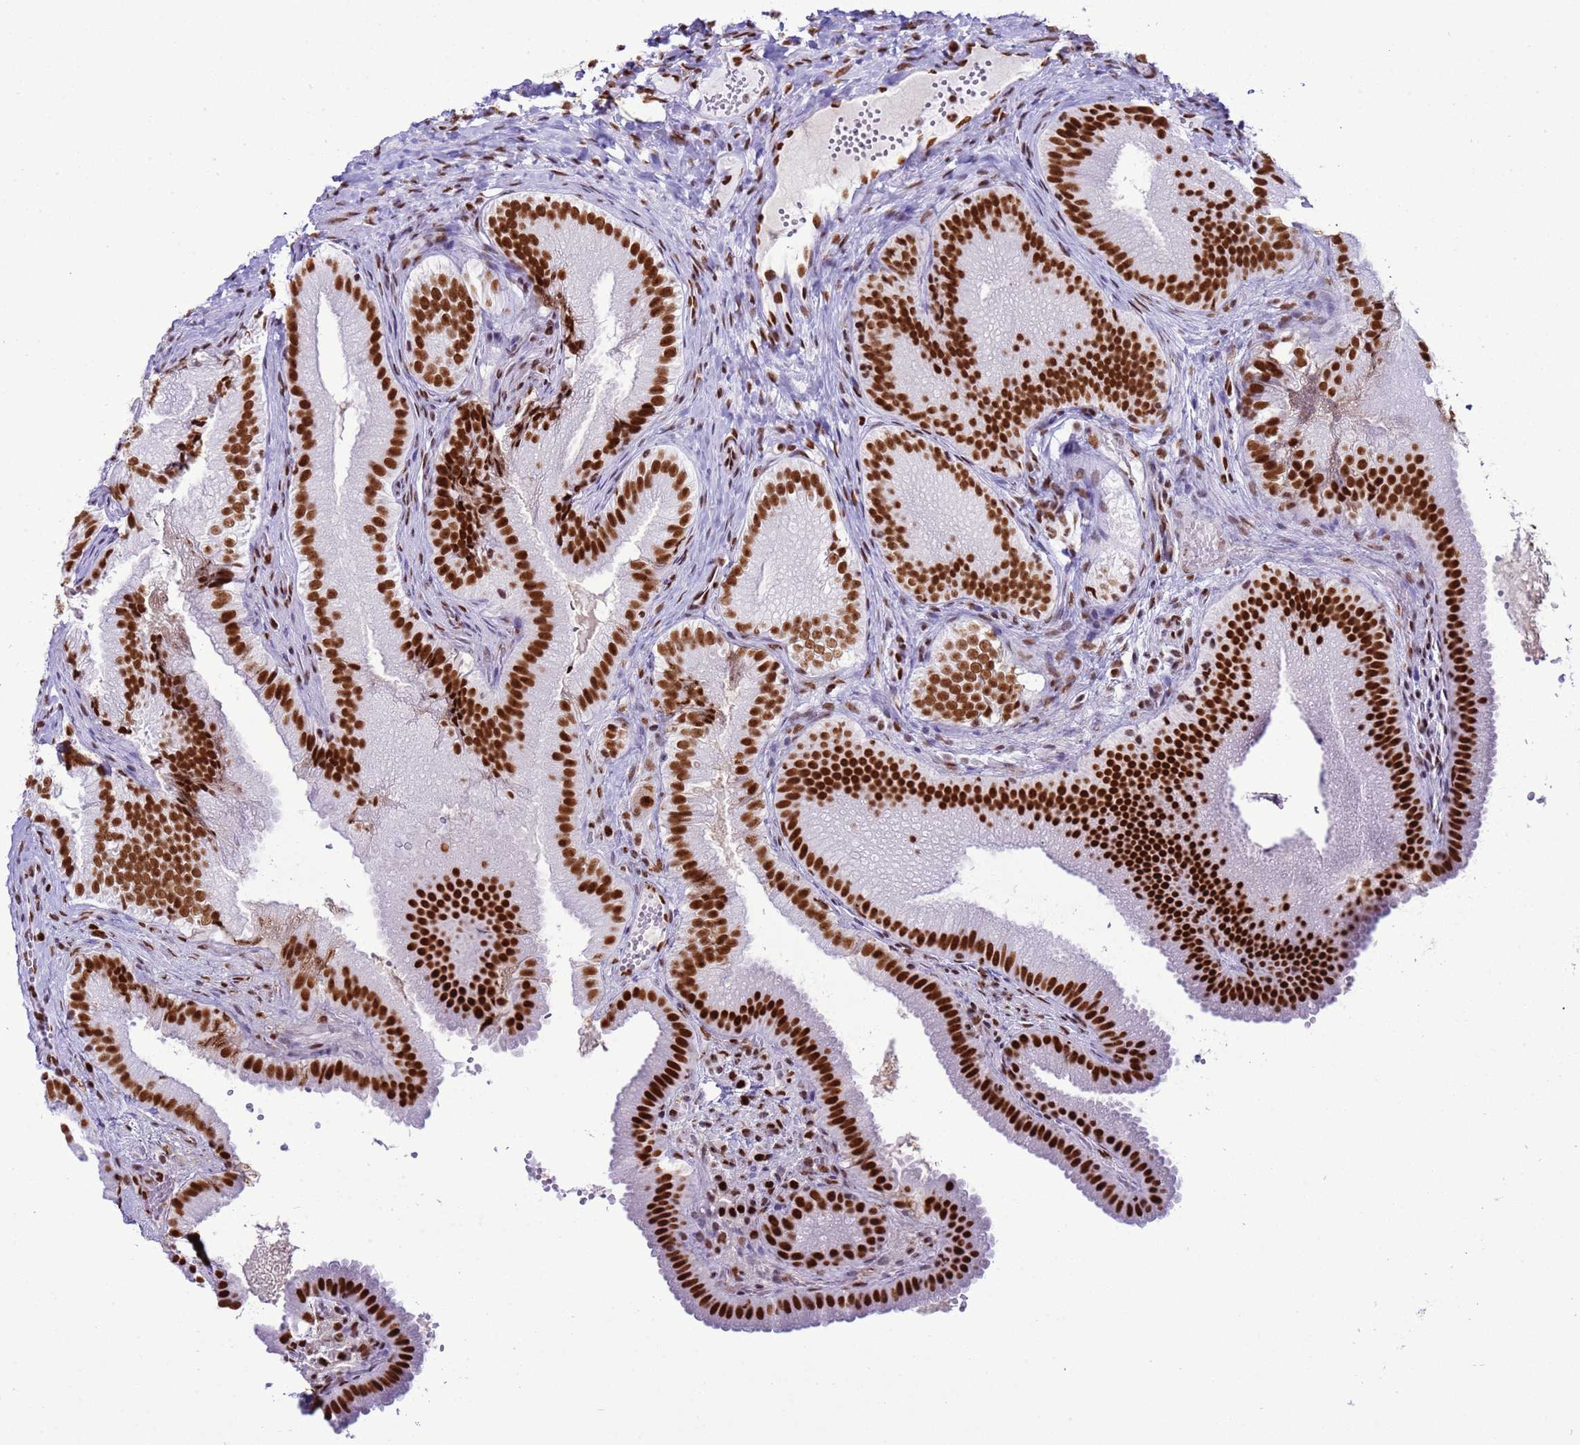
{"staining": {"intensity": "strong", "quantity": ">75%", "location": "nuclear"}, "tissue": "gallbladder", "cell_type": "Glandular cells", "image_type": "normal", "snomed": [{"axis": "morphology", "description": "Normal tissue, NOS"}, {"axis": "topography", "description": "Gallbladder"}], "caption": "Immunohistochemistry (DAB (3,3'-diaminobenzidine)) staining of unremarkable human gallbladder displays strong nuclear protein positivity in about >75% of glandular cells.", "gene": "RALY", "patient": {"sex": "female", "age": 30}}